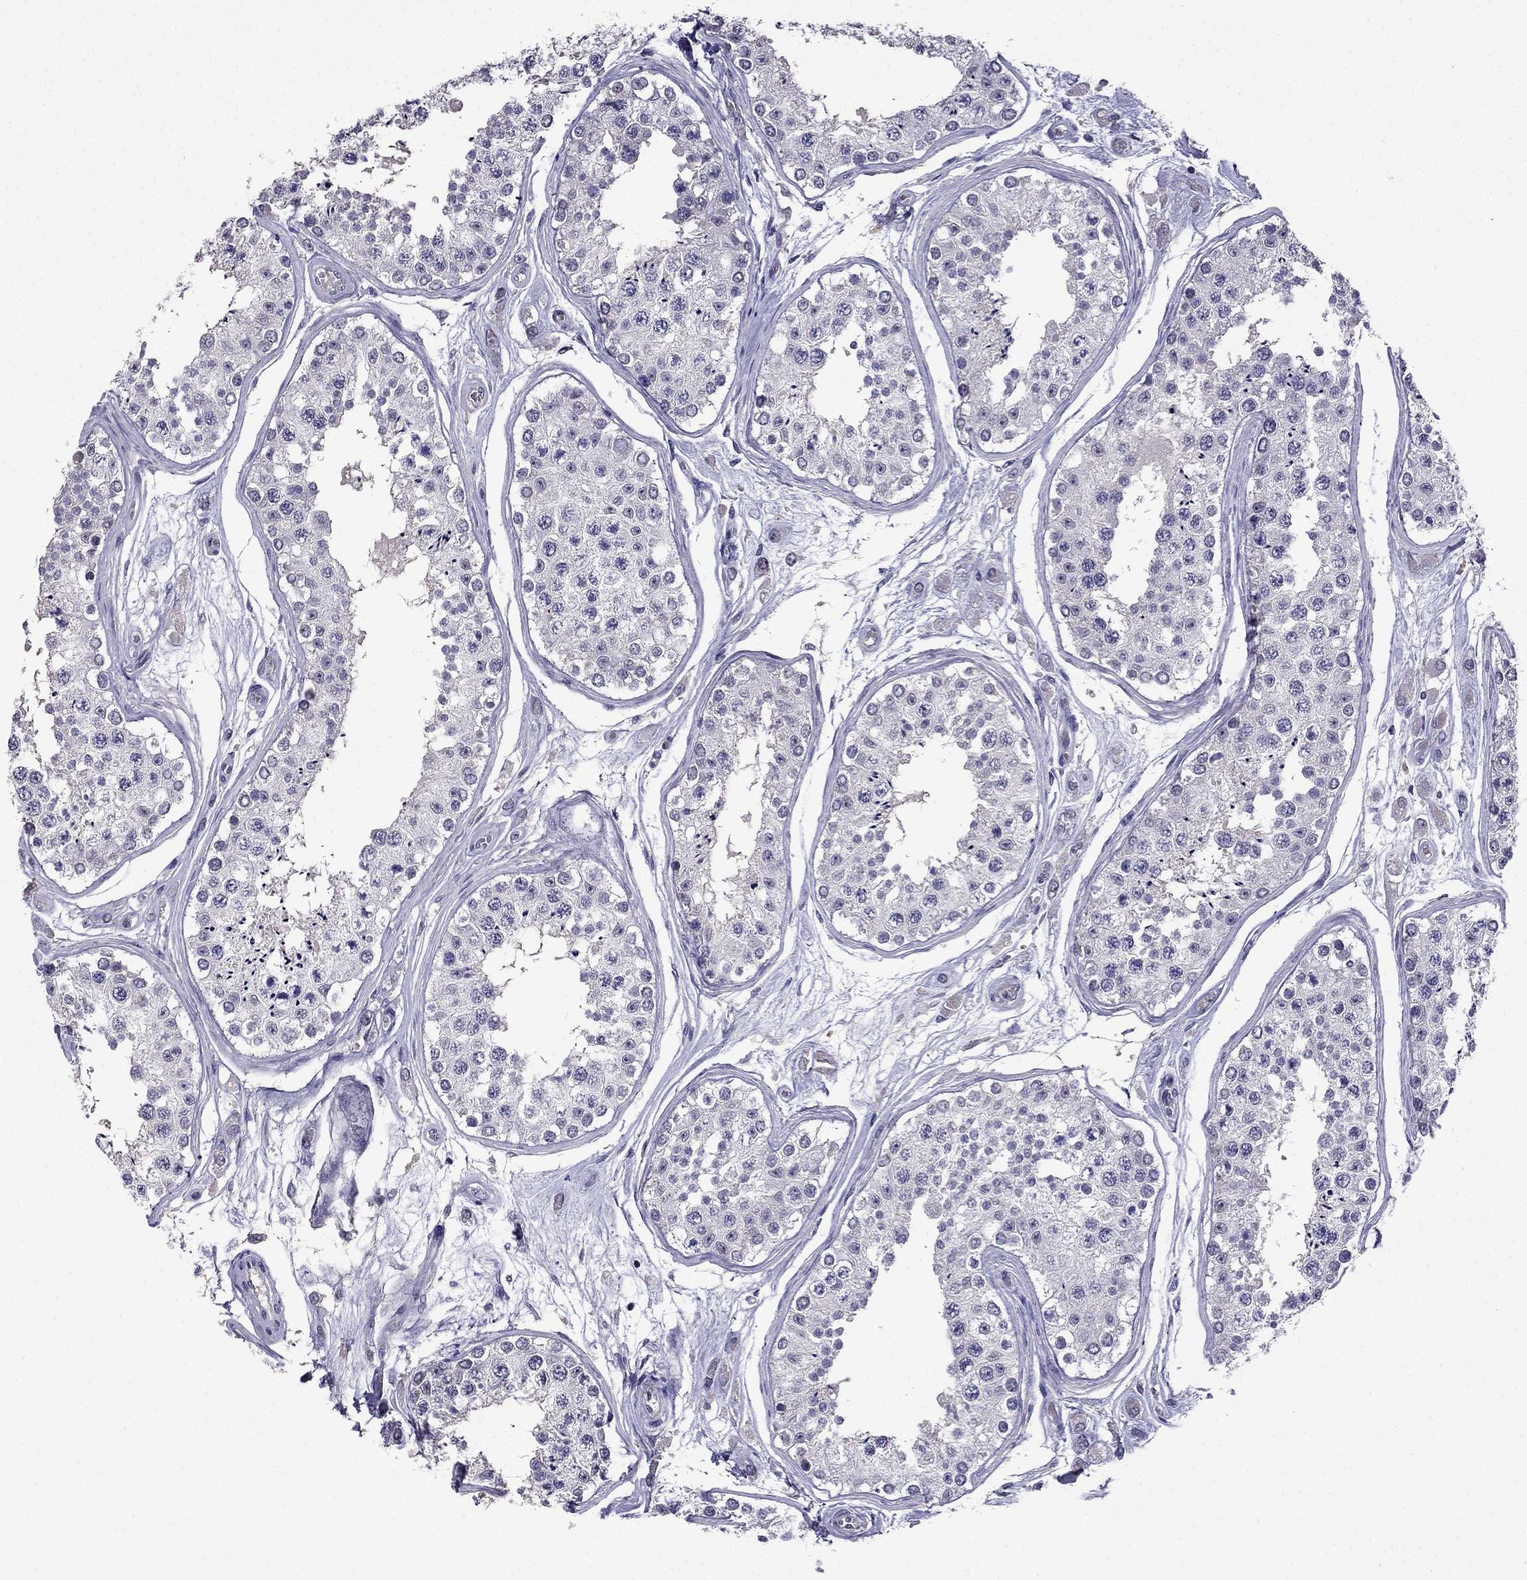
{"staining": {"intensity": "negative", "quantity": "none", "location": "none"}, "tissue": "testis", "cell_type": "Cells in seminiferous ducts", "image_type": "normal", "snomed": [{"axis": "morphology", "description": "Normal tissue, NOS"}, {"axis": "topography", "description": "Testis"}], "caption": "IHC histopathology image of unremarkable human testis stained for a protein (brown), which displays no positivity in cells in seminiferous ducts.", "gene": "AQP9", "patient": {"sex": "male", "age": 25}}